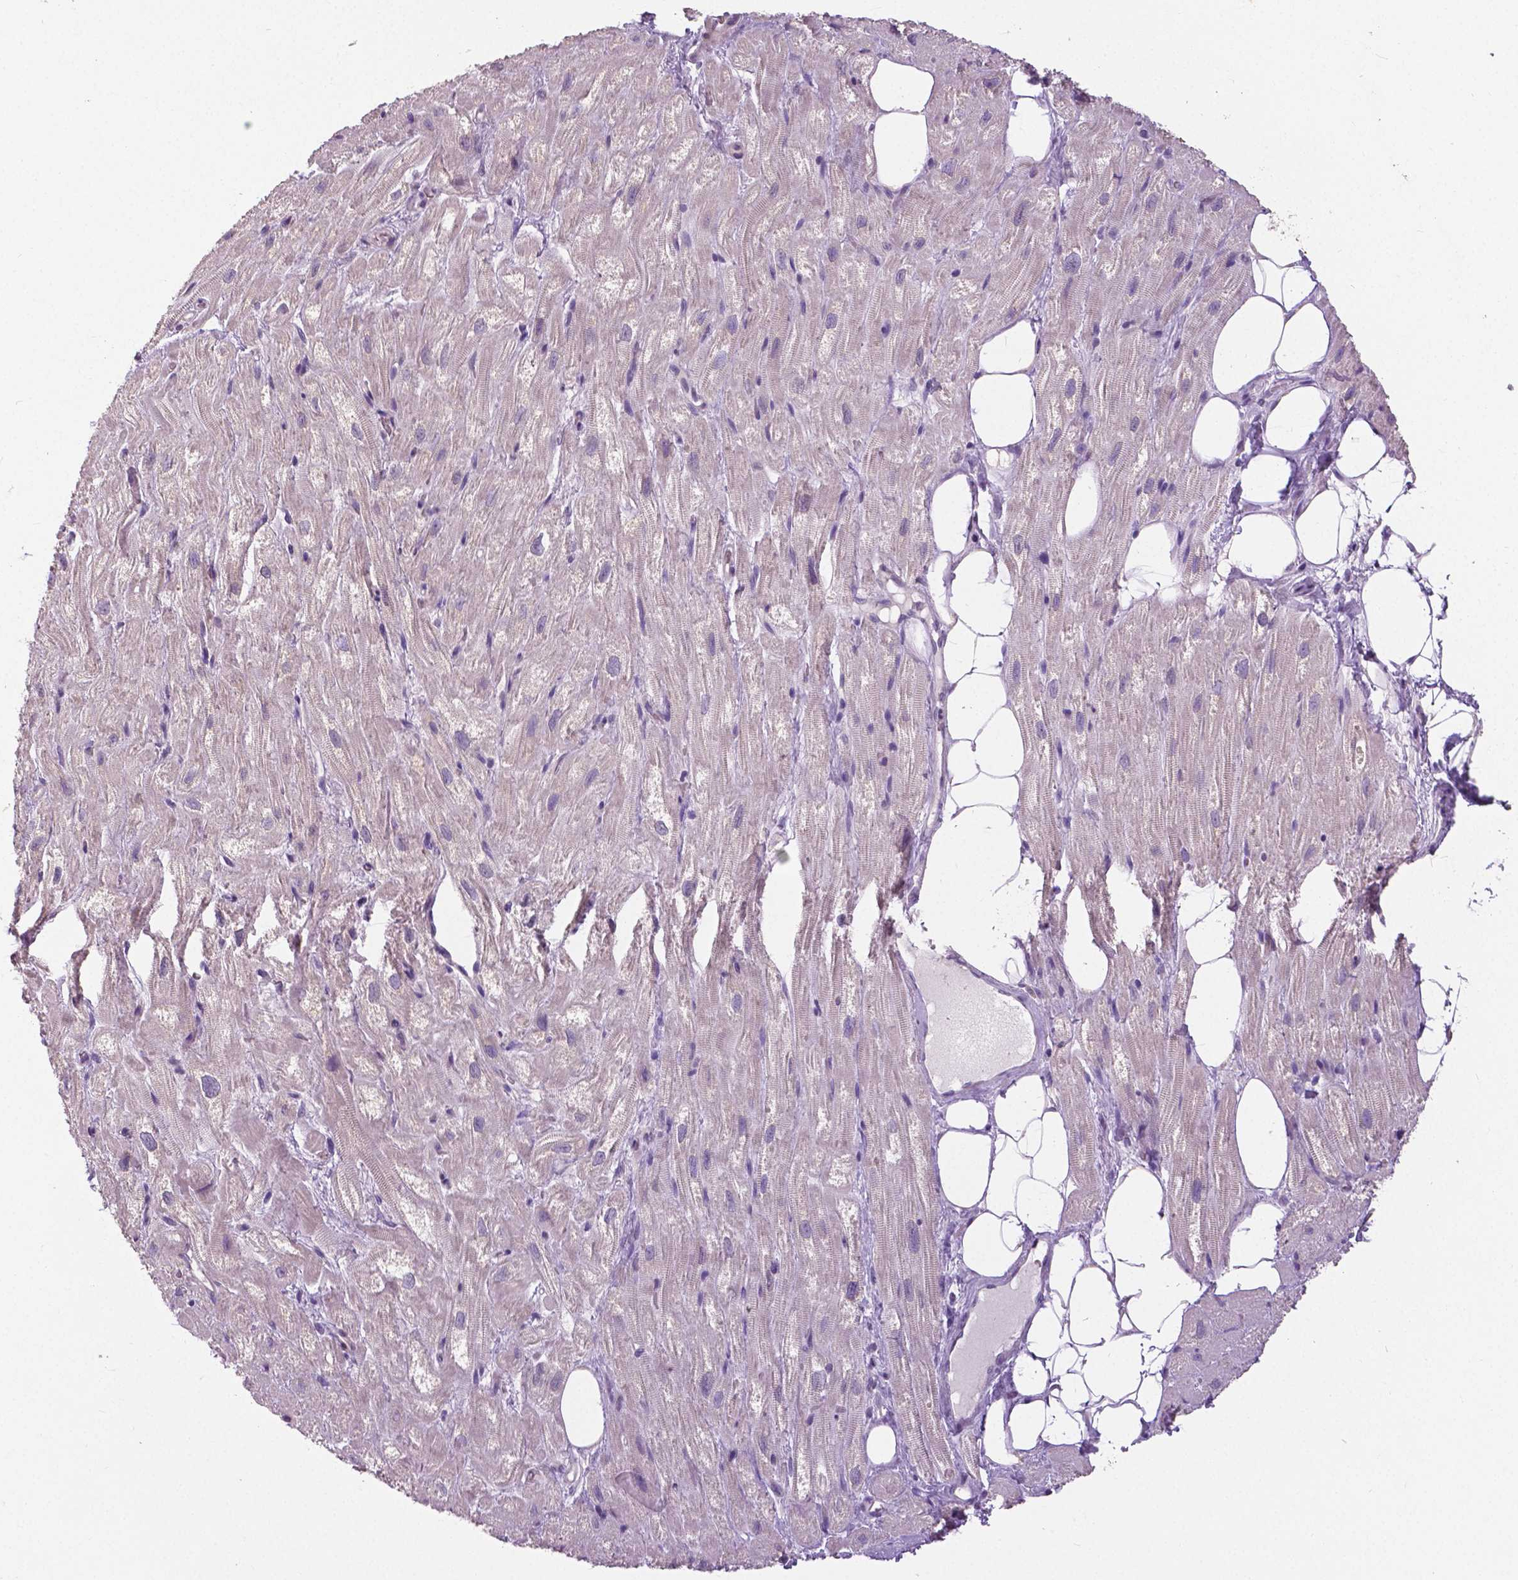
{"staining": {"intensity": "negative", "quantity": "none", "location": "none"}, "tissue": "heart muscle", "cell_type": "Cardiomyocytes", "image_type": "normal", "snomed": [{"axis": "morphology", "description": "Normal tissue, NOS"}, {"axis": "topography", "description": "Heart"}], "caption": "Heart muscle stained for a protein using immunohistochemistry (IHC) exhibits no positivity cardiomyocytes.", "gene": "FOXA1", "patient": {"sex": "female", "age": 69}}